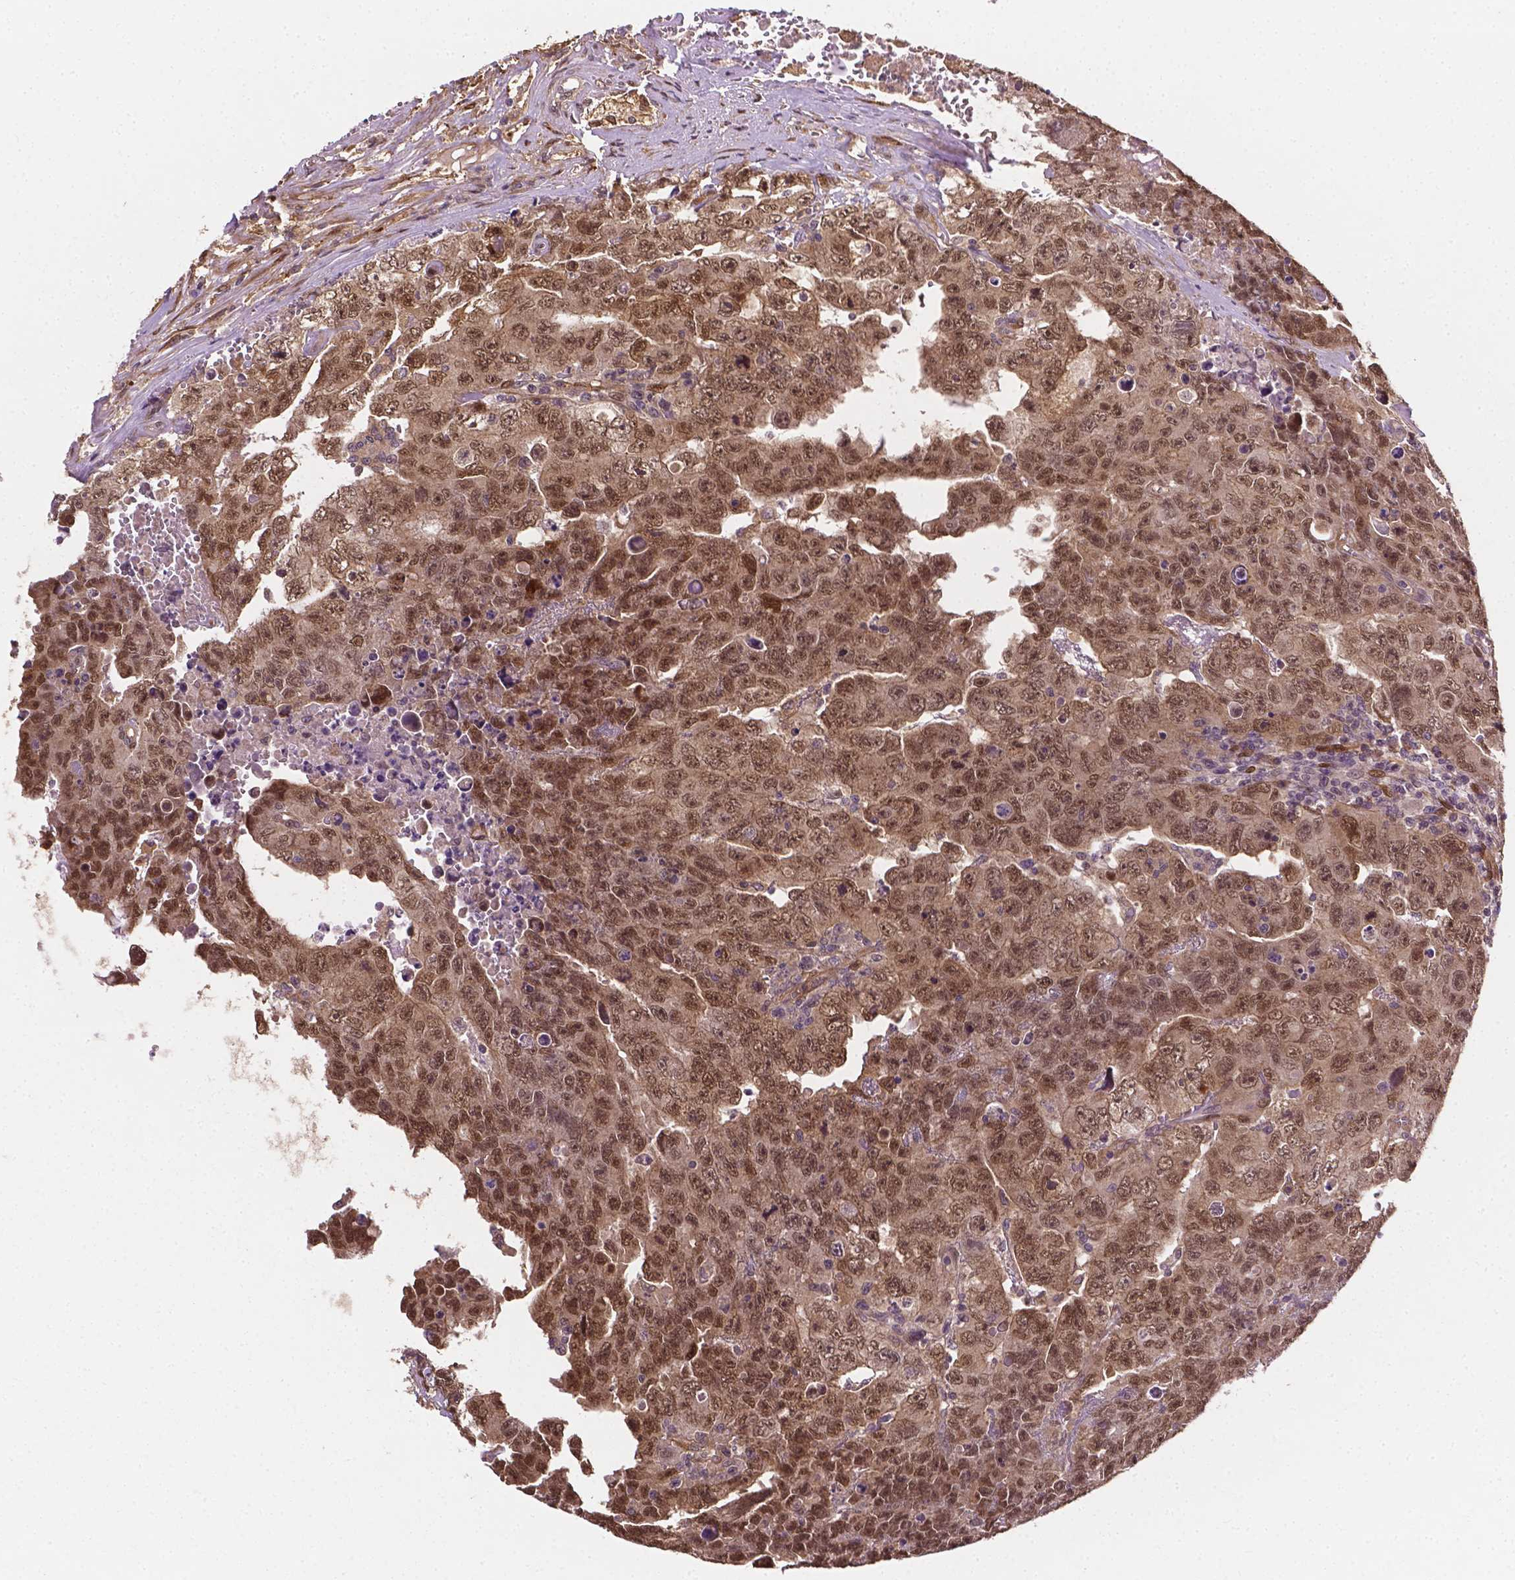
{"staining": {"intensity": "moderate", "quantity": ">75%", "location": "nuclear"}, "tissue": "testis cancer", "cell_type": "Tumor cells", "image_type": "cancer", "snomed": [{"axis": "morphology", "description": "Carcinoma, Embryonal, NOS"}, {"axis": "topography", "description": "Testis"}], "caption": "Moderate nuclear expression is appreciated in about >75% of tumor cells in testis cancer (embryonal carcinoma).", "gene": "YAP1", "patient": {"sex": "male", "age": 24}}